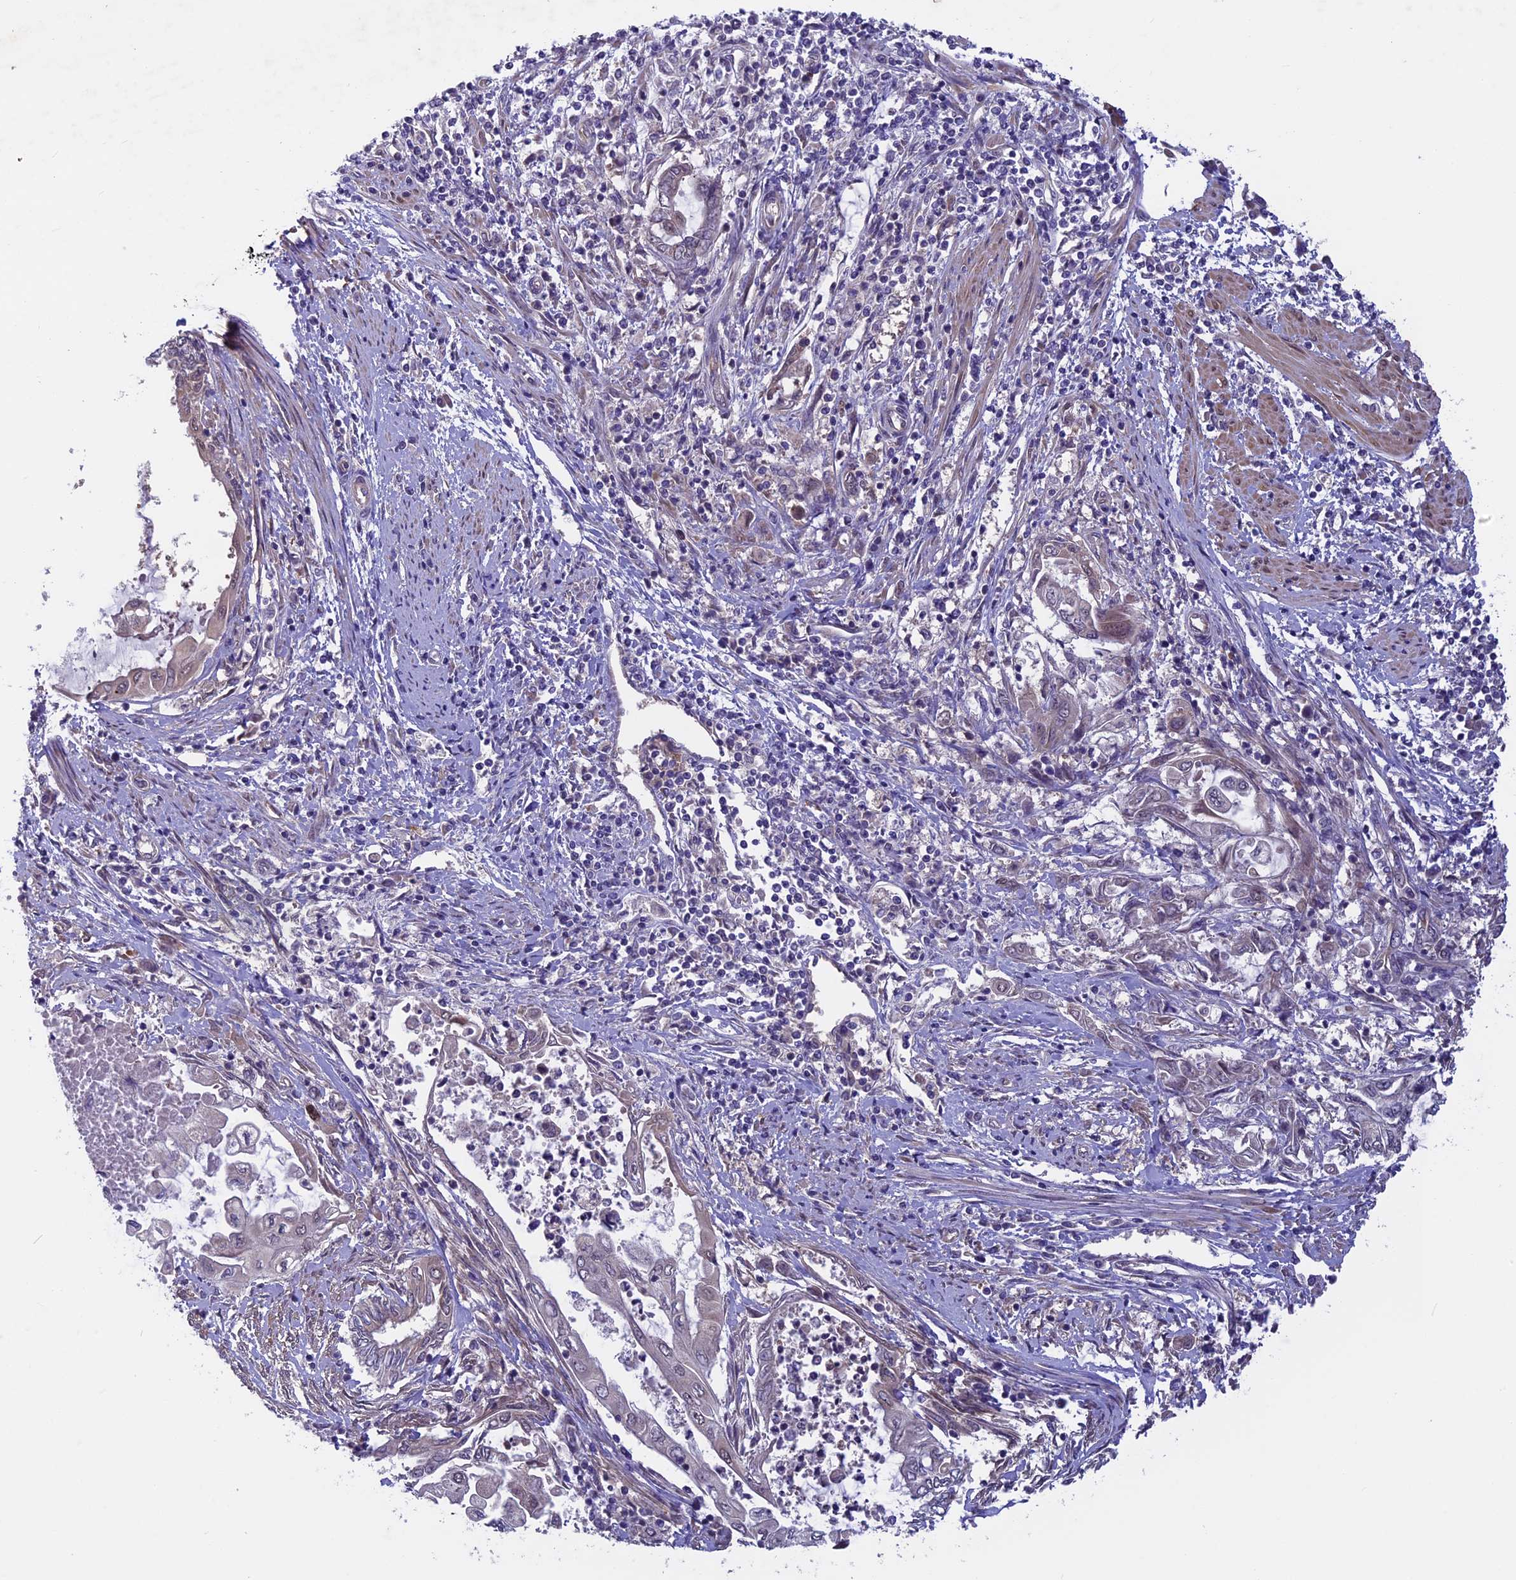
{"staining": {"intensity": "weak", "quantity": "<25%", "location": "cytoplasmic/membranous"}, "tissue": "endometrial cancer", "cell_type": "Tumor cells", "image_type": "cancer", "snomed": [{"axis": "morphology", "description": "Adenocarcinoma, NOS"}, {"axis": "topography", "description": "Uterus"}, {"axis": "topography", "description": "Endometrium"}], "caption": "Immunohistochemistry of adenocarcinoma (endometrial) demonstrates no expression in tumor cells.", "gene": "CCDC9B", "patient": {"sex": "female", "age": 70}}